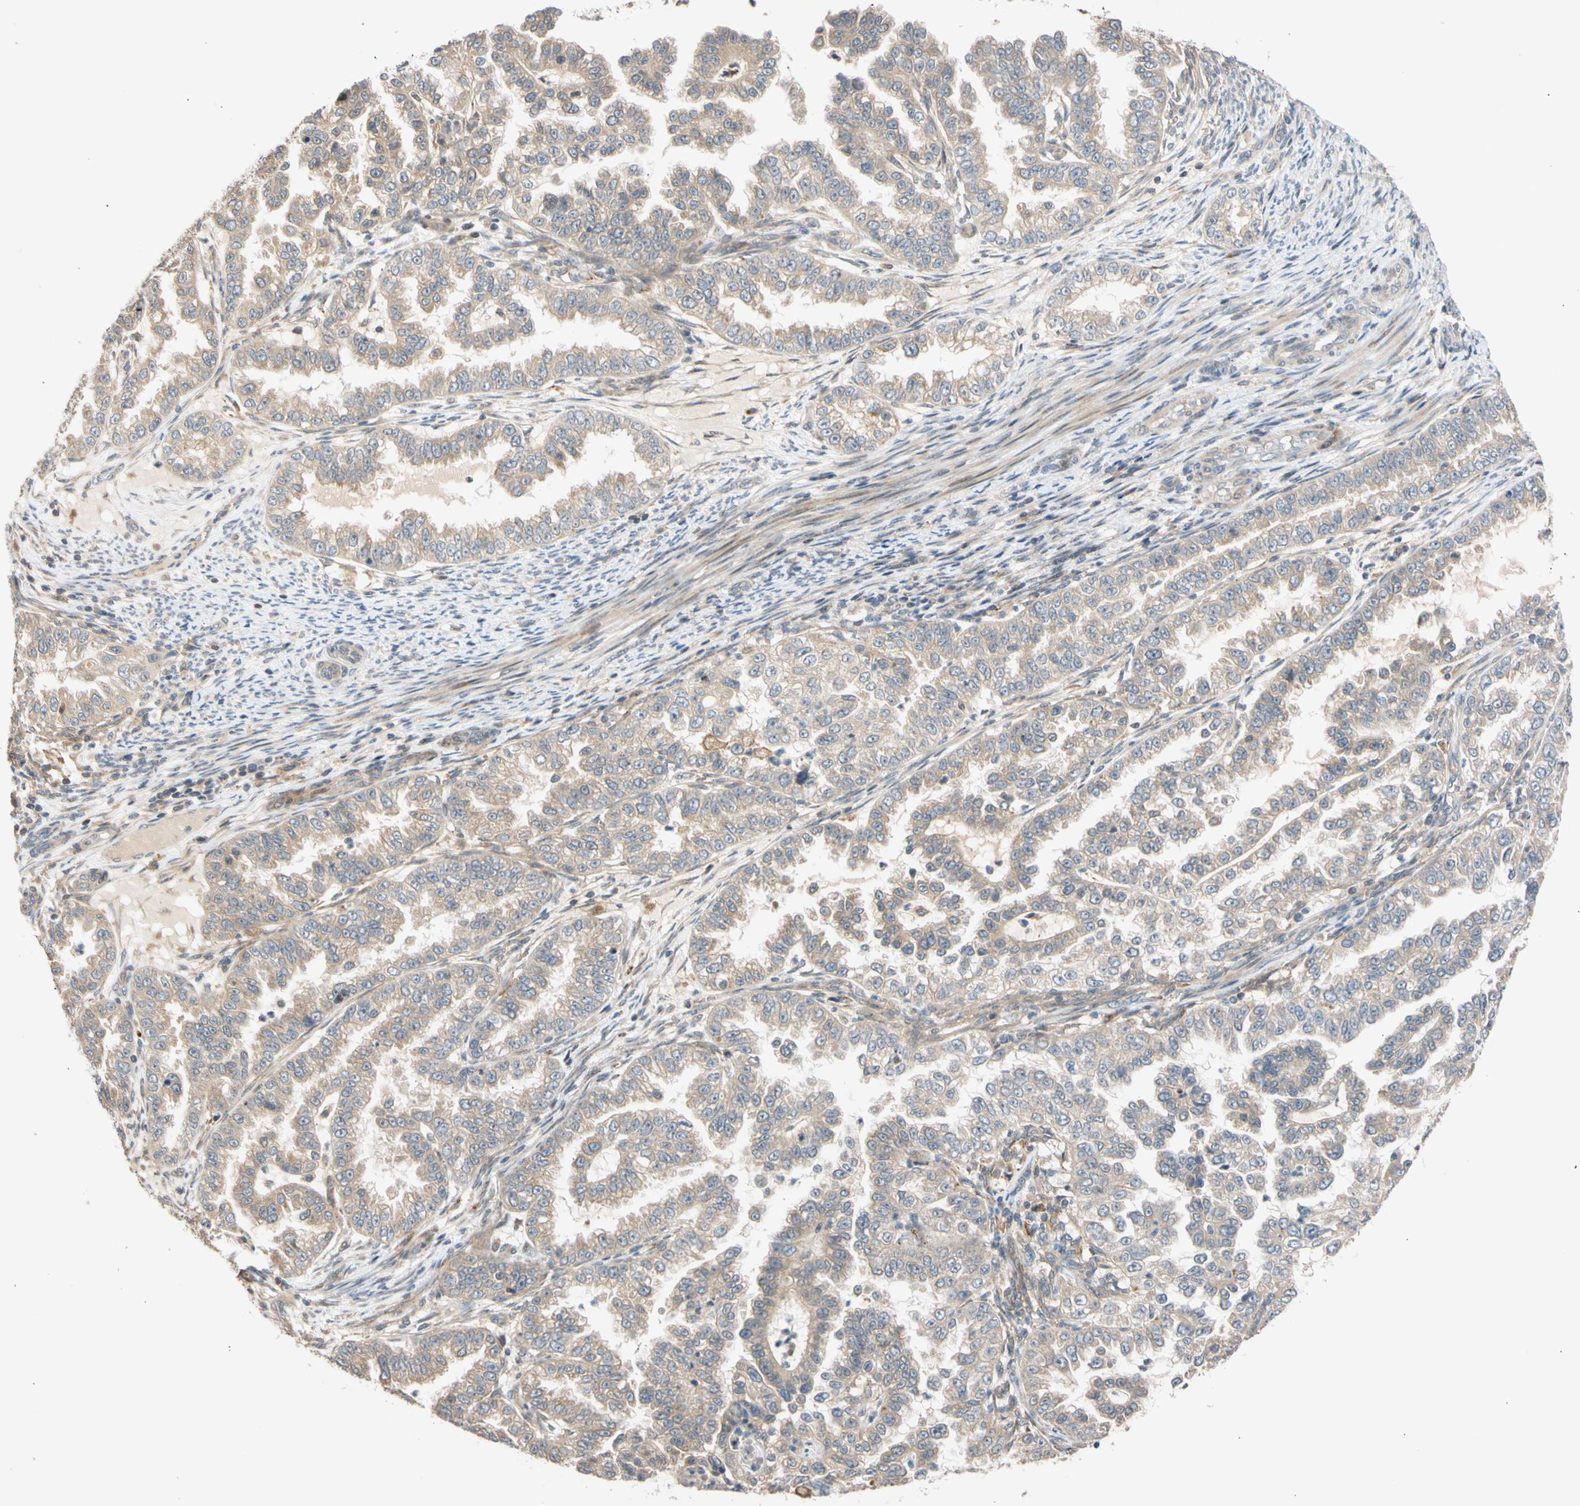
{"staining": {"intensity": "moderate", "quantity": ">75%", "location": "cytoplasmic/membranous"}, "tissue": "endometrial cancer", "cell_type": "Tumor cells", "image_type": "cancer", "snomed": [{"axis": "morphology", "description": "Adenocarcinoma, NOS"}, {"axis": "topography", "description": "Endometrium"}], "caption": "The micrograph demonstrates immunohistochemical staining of adenocarcinoma (endometrial). There is moderate cytoplasmic/membranous expression is seen in approximately >75% of tumor cells.", "gene": "CNST", "patient": {"sex": "female", "age": 85}}